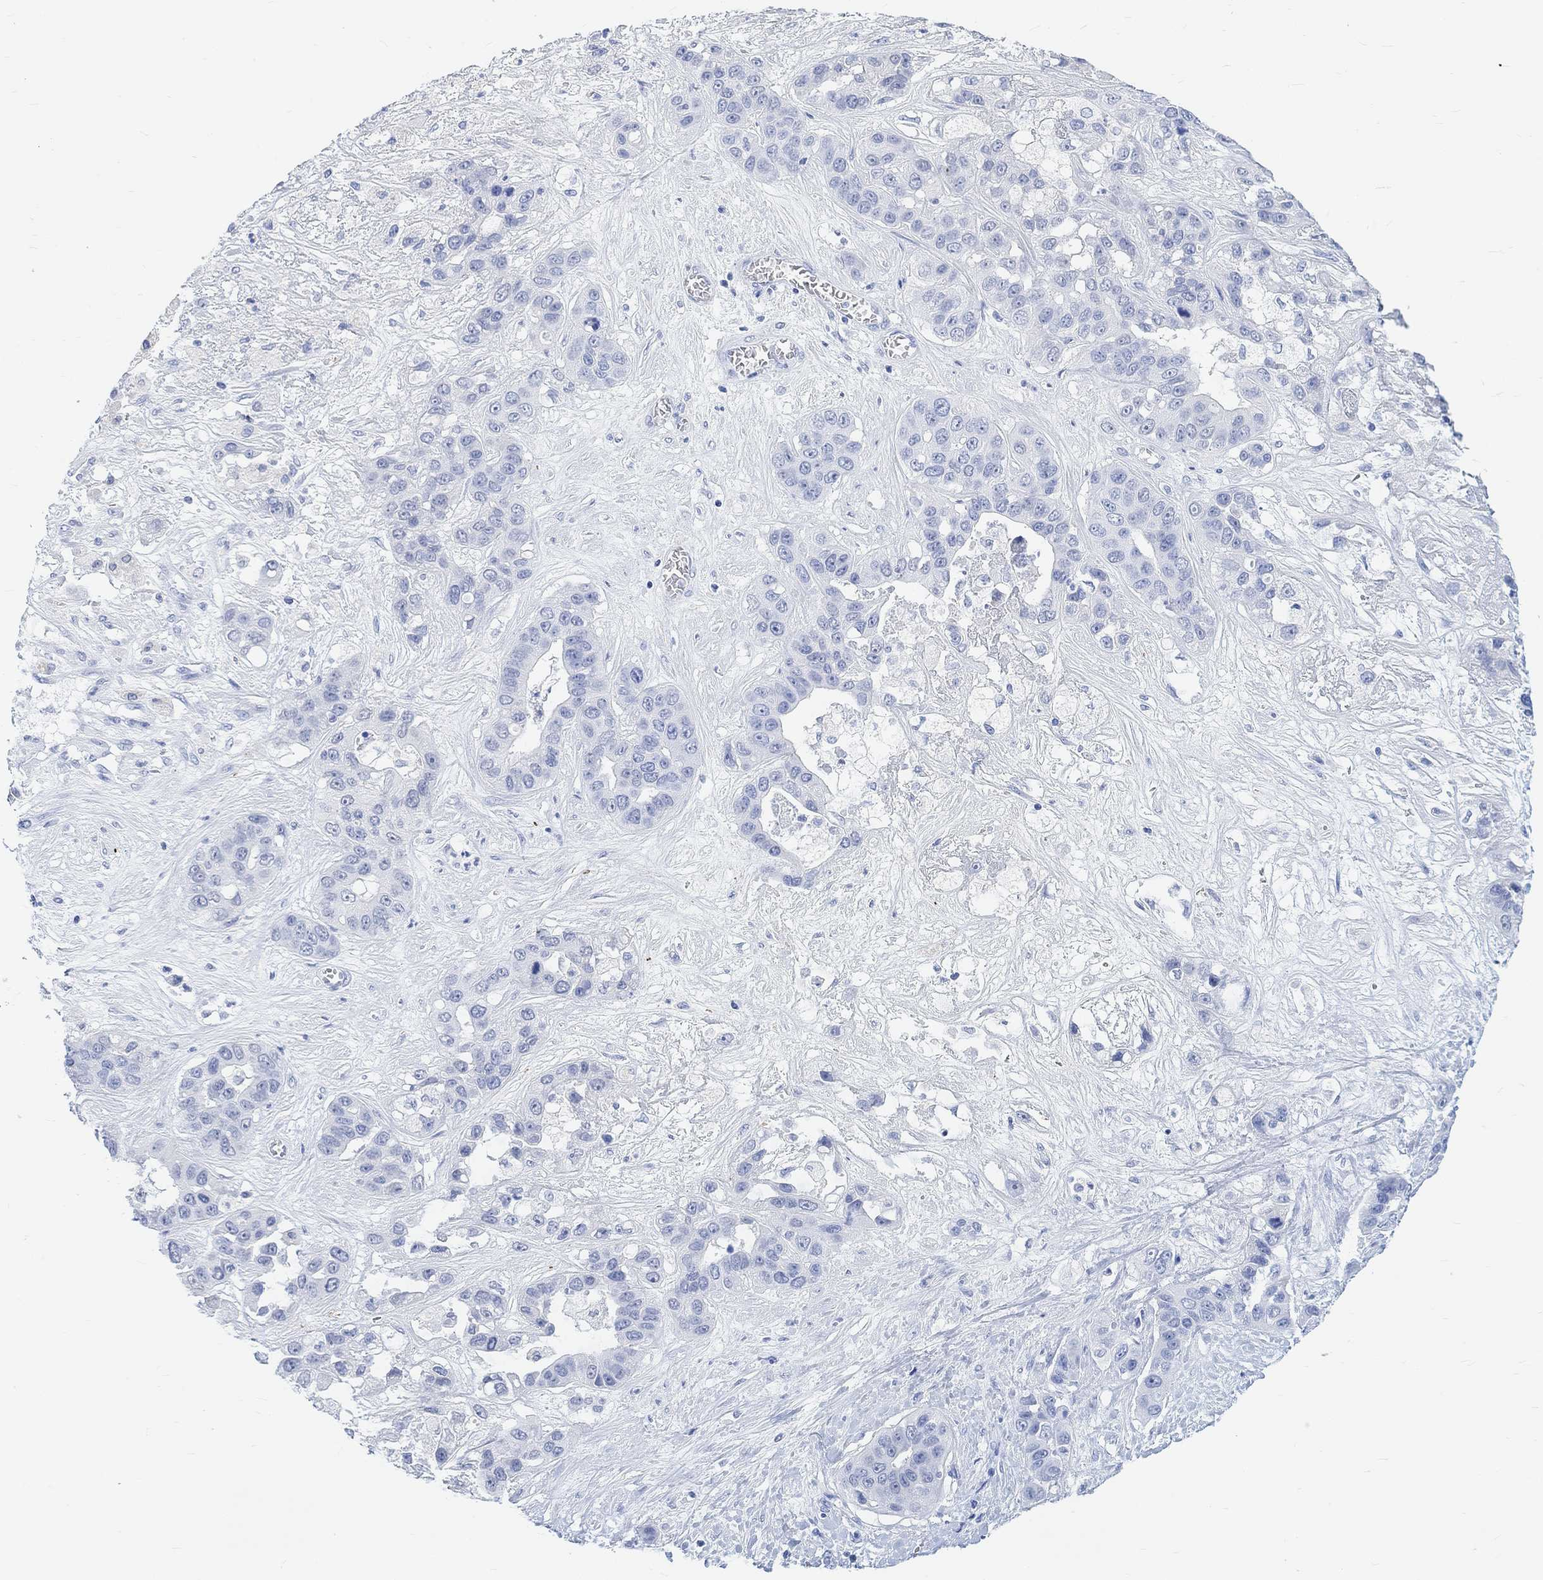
{"staining": {"intensity": "negative", "quantity": "none", "location": "none"}, "tissue": "liver cancer", "cell_type": "Tumor cells", "image_type": "cancer", "snomed": [{"axis": "morphology", "description": "Cholangiocarcinoma"}, {"axis": "topography", "description": "Liver"}], "caption": "Immunohistochemical staining of human liver cholangiocarcinoma exhibits no significant staining in tumor cells.", "gene": "ENO4", "patient": {"sex": "female", "age": 52}}